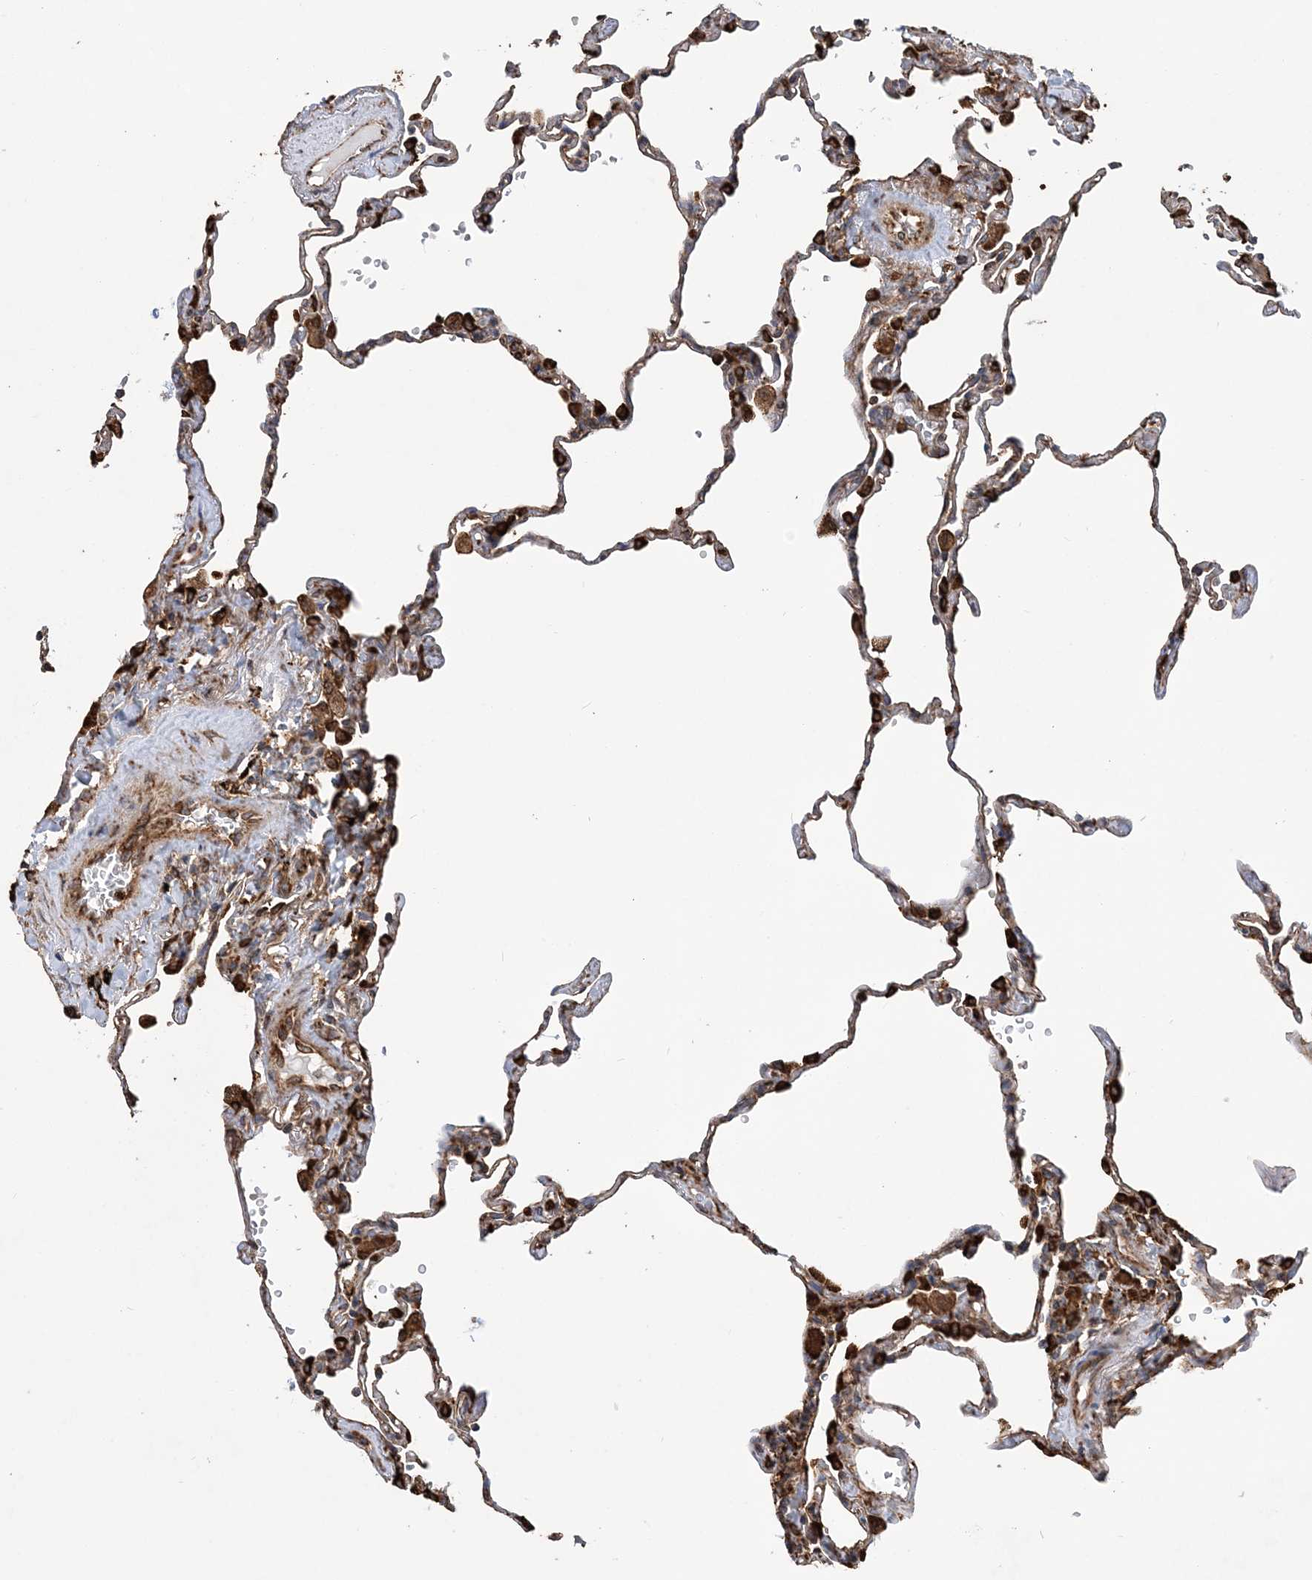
{"staining": {"intensity": "strong", "quantity": "<25%", "location": "cytoplasmic/membranous"}, "tissue": "lung", "cell_type": "Alveolar cells", "image_type": "normal", "snomed": [{"axis": "morphology", "description": "Normal tissue, NOS"}, {"axis": "topography", "description": "Lung"}], "caption": "Immunohistochemistry of unremarkable human lung exhibits medium levels of strong cytoplasmic/membranous positivity in about <25% of alveolar cells.", "gene": "WDR12", "patient": {"sex": "male", "age": 59}}